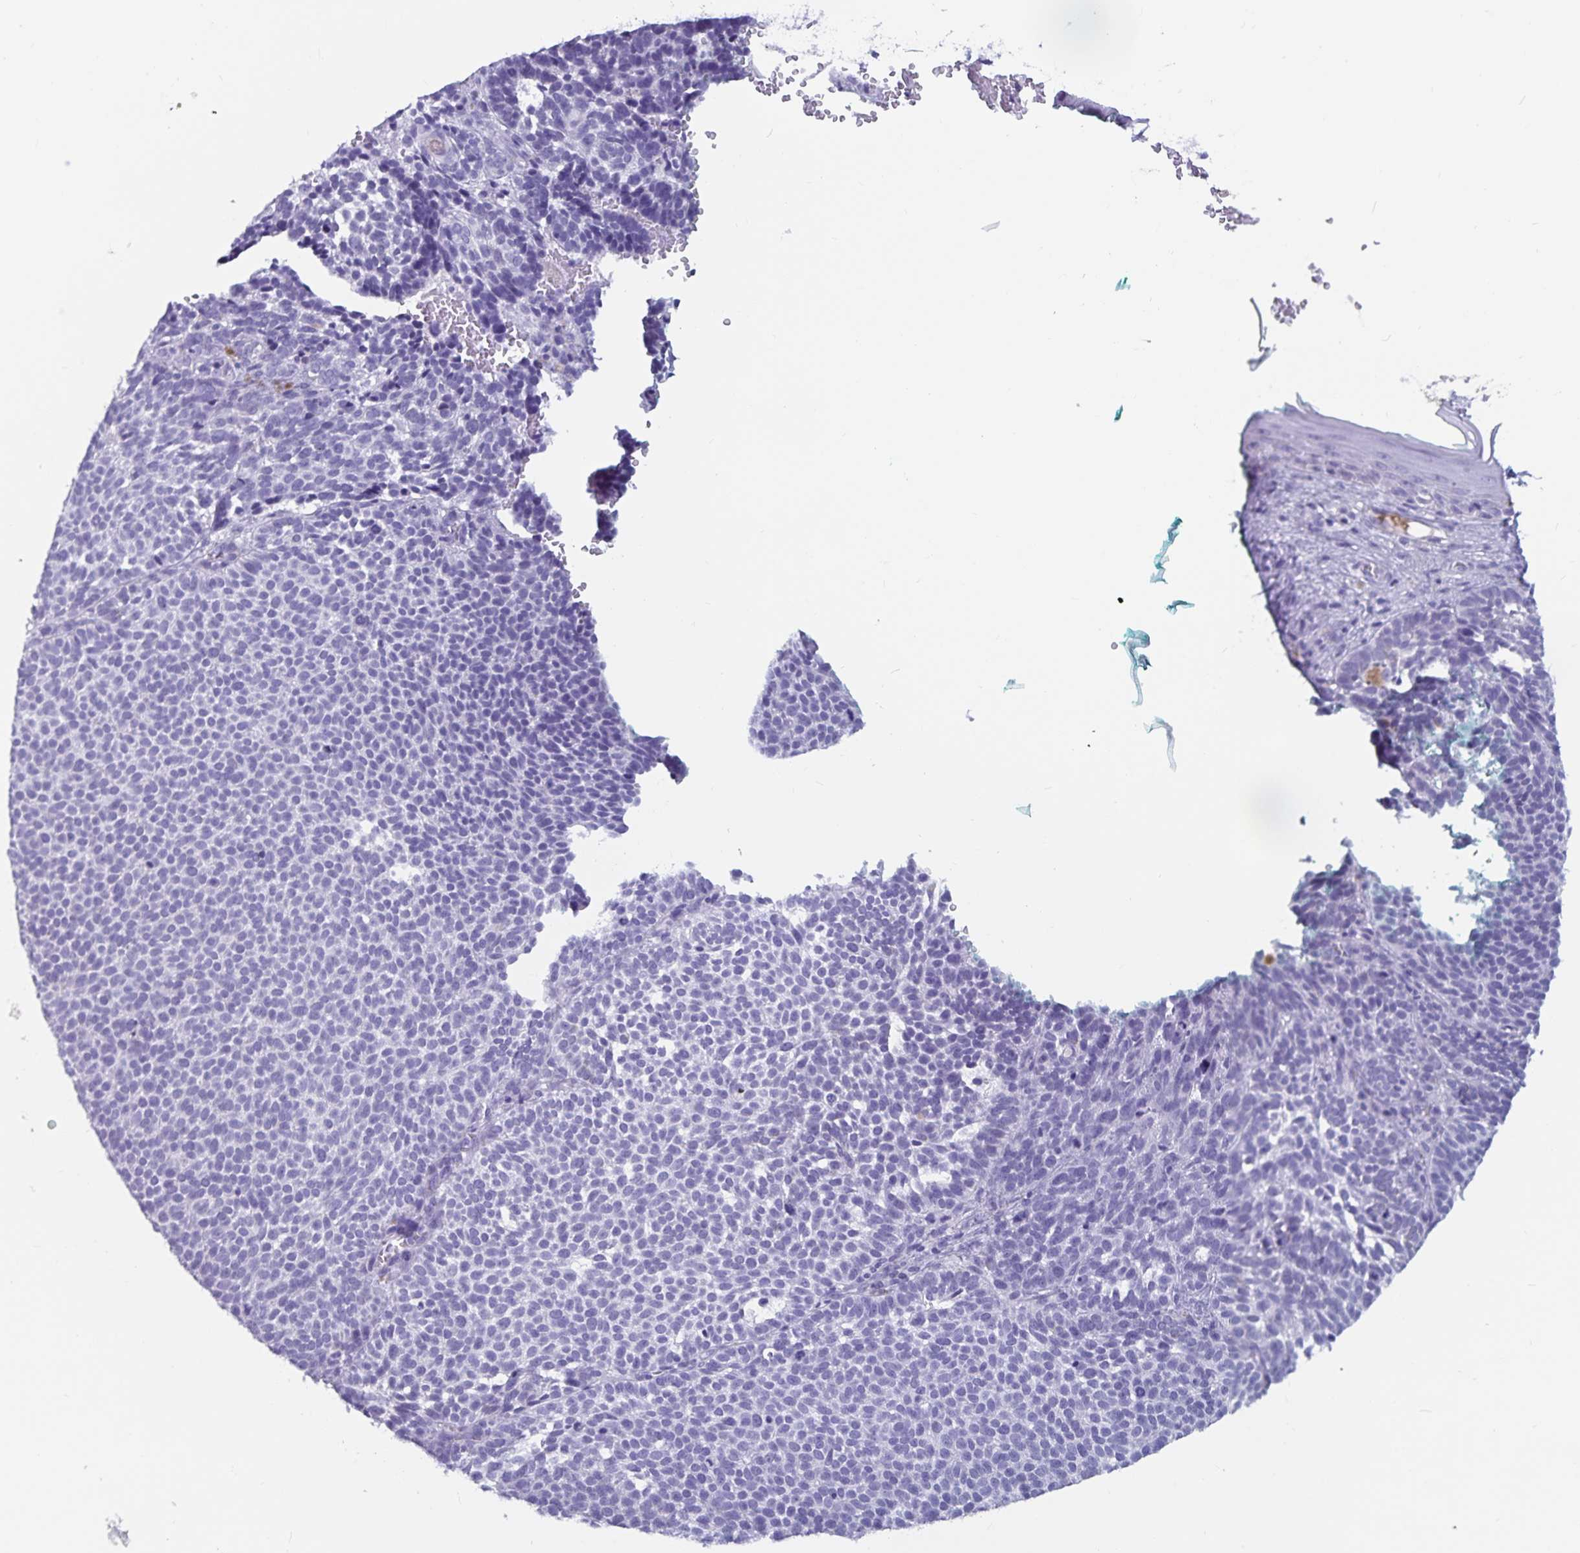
{"staining": {"intensity": "negative", "quantity": "none", "location": "none"}, "tissue": "skin cancer", "cell_type": "Tumor cells", "image_type": "cancer", "snomed": [{"axis": "morphology", "description": "Basal cell carcinoma"}, {"axis": "topography", "description": "Skin"}], "caption": "Immunohistochemistry (IHC) of skin basal cell carcinoma exhibits no expression in tumor cells.", "gene": "GPR137", "patient": {"sex": "male", "age": 63}}